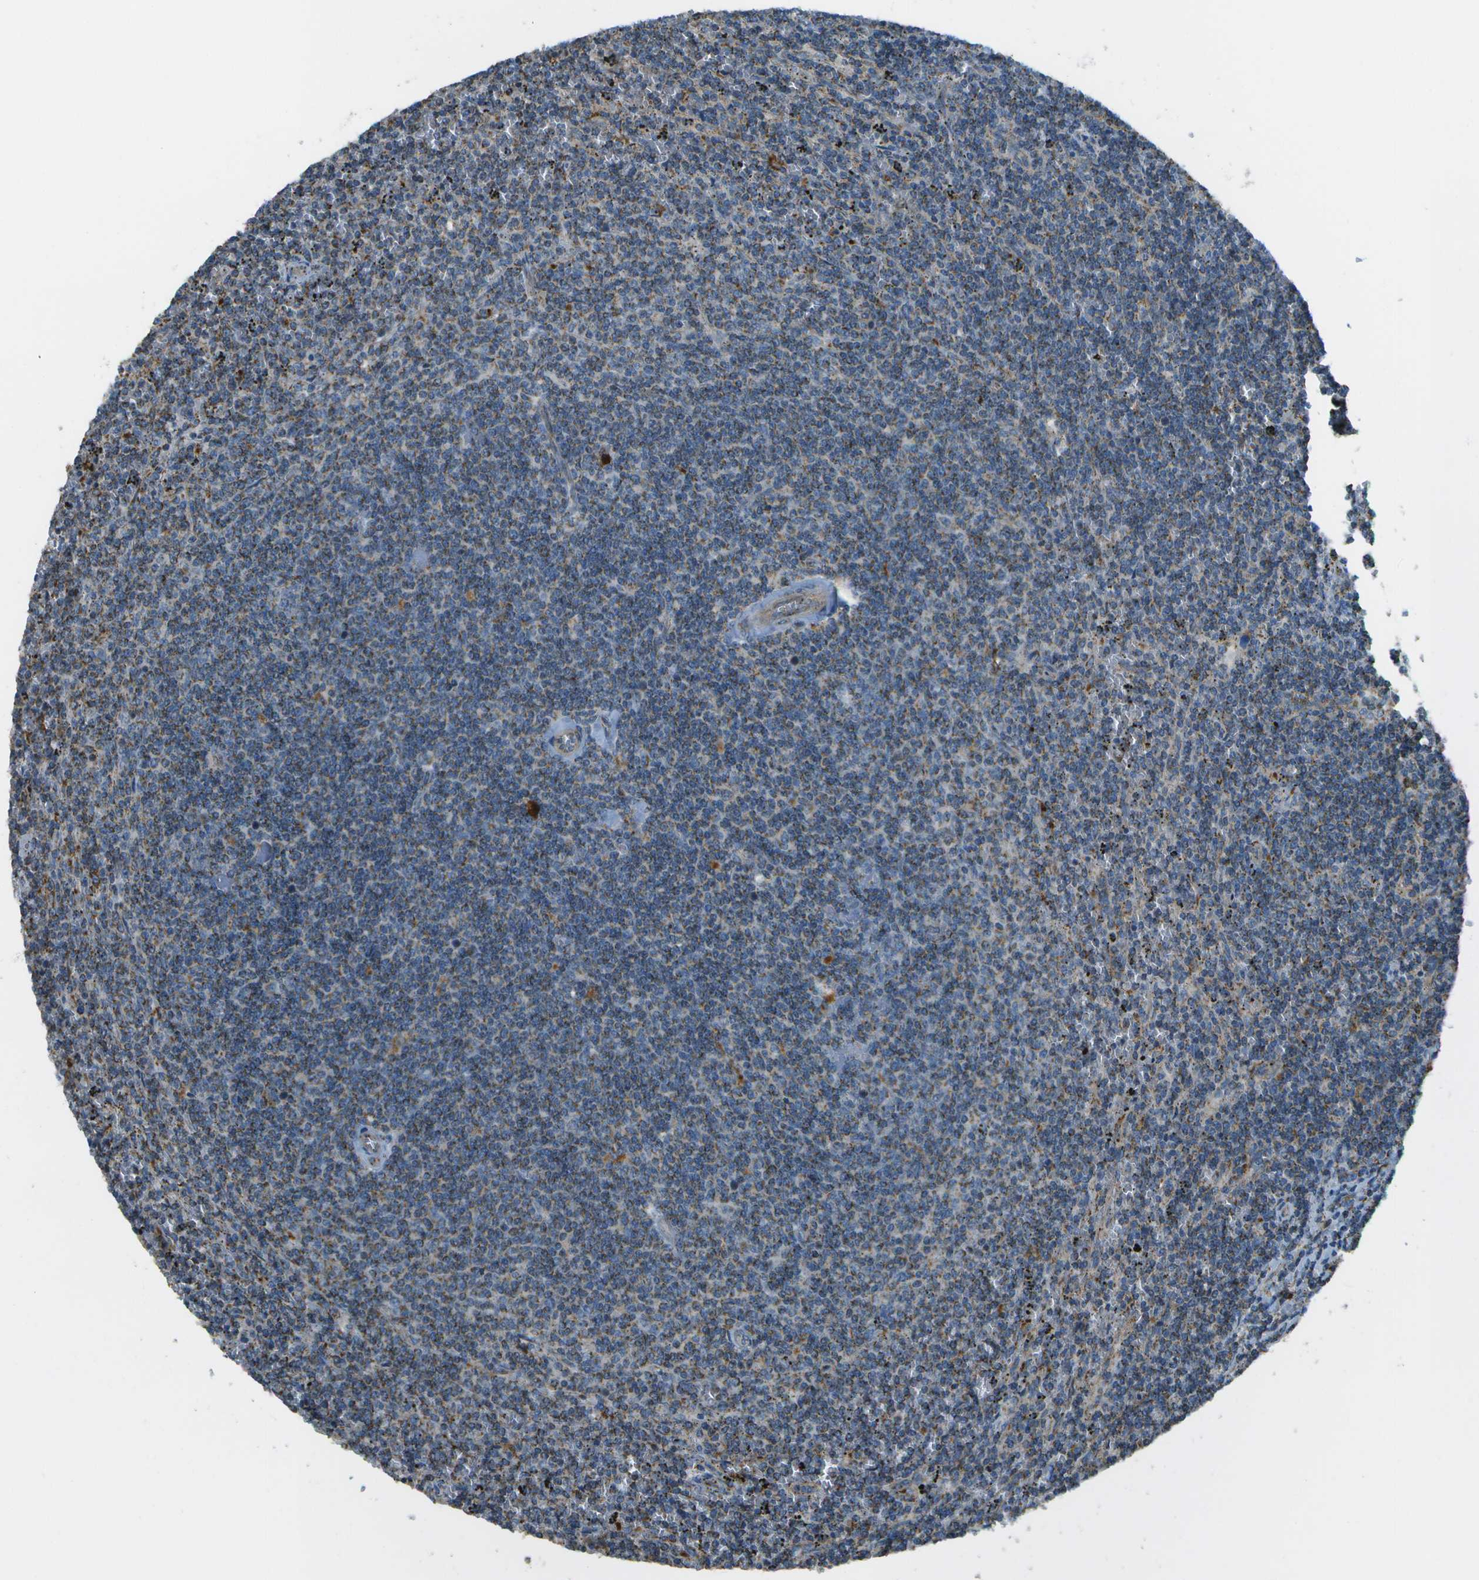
{"staining": {"intensity": "weak", "quantity": ">75%", "location": "cytoplasmic/membranous"}, "tissue": "lymphoma", "cell_type": "Tumor cells", "image_type": "cancer", "snomed": [{"axis": "morphology", "description": "Malignant lymphoma, non-Hodgkin's type, Low grade"}, {"axis": "topography", "description": "Spleen"}], "caption": "There is low levels of weak cytoplasmic/membranous expression in tumor cells of lymphoma, as demonstrated by immunohistochemical staining (brown color).", "gene": "NRK", "patient": {"sex": "female", "age": 50}}